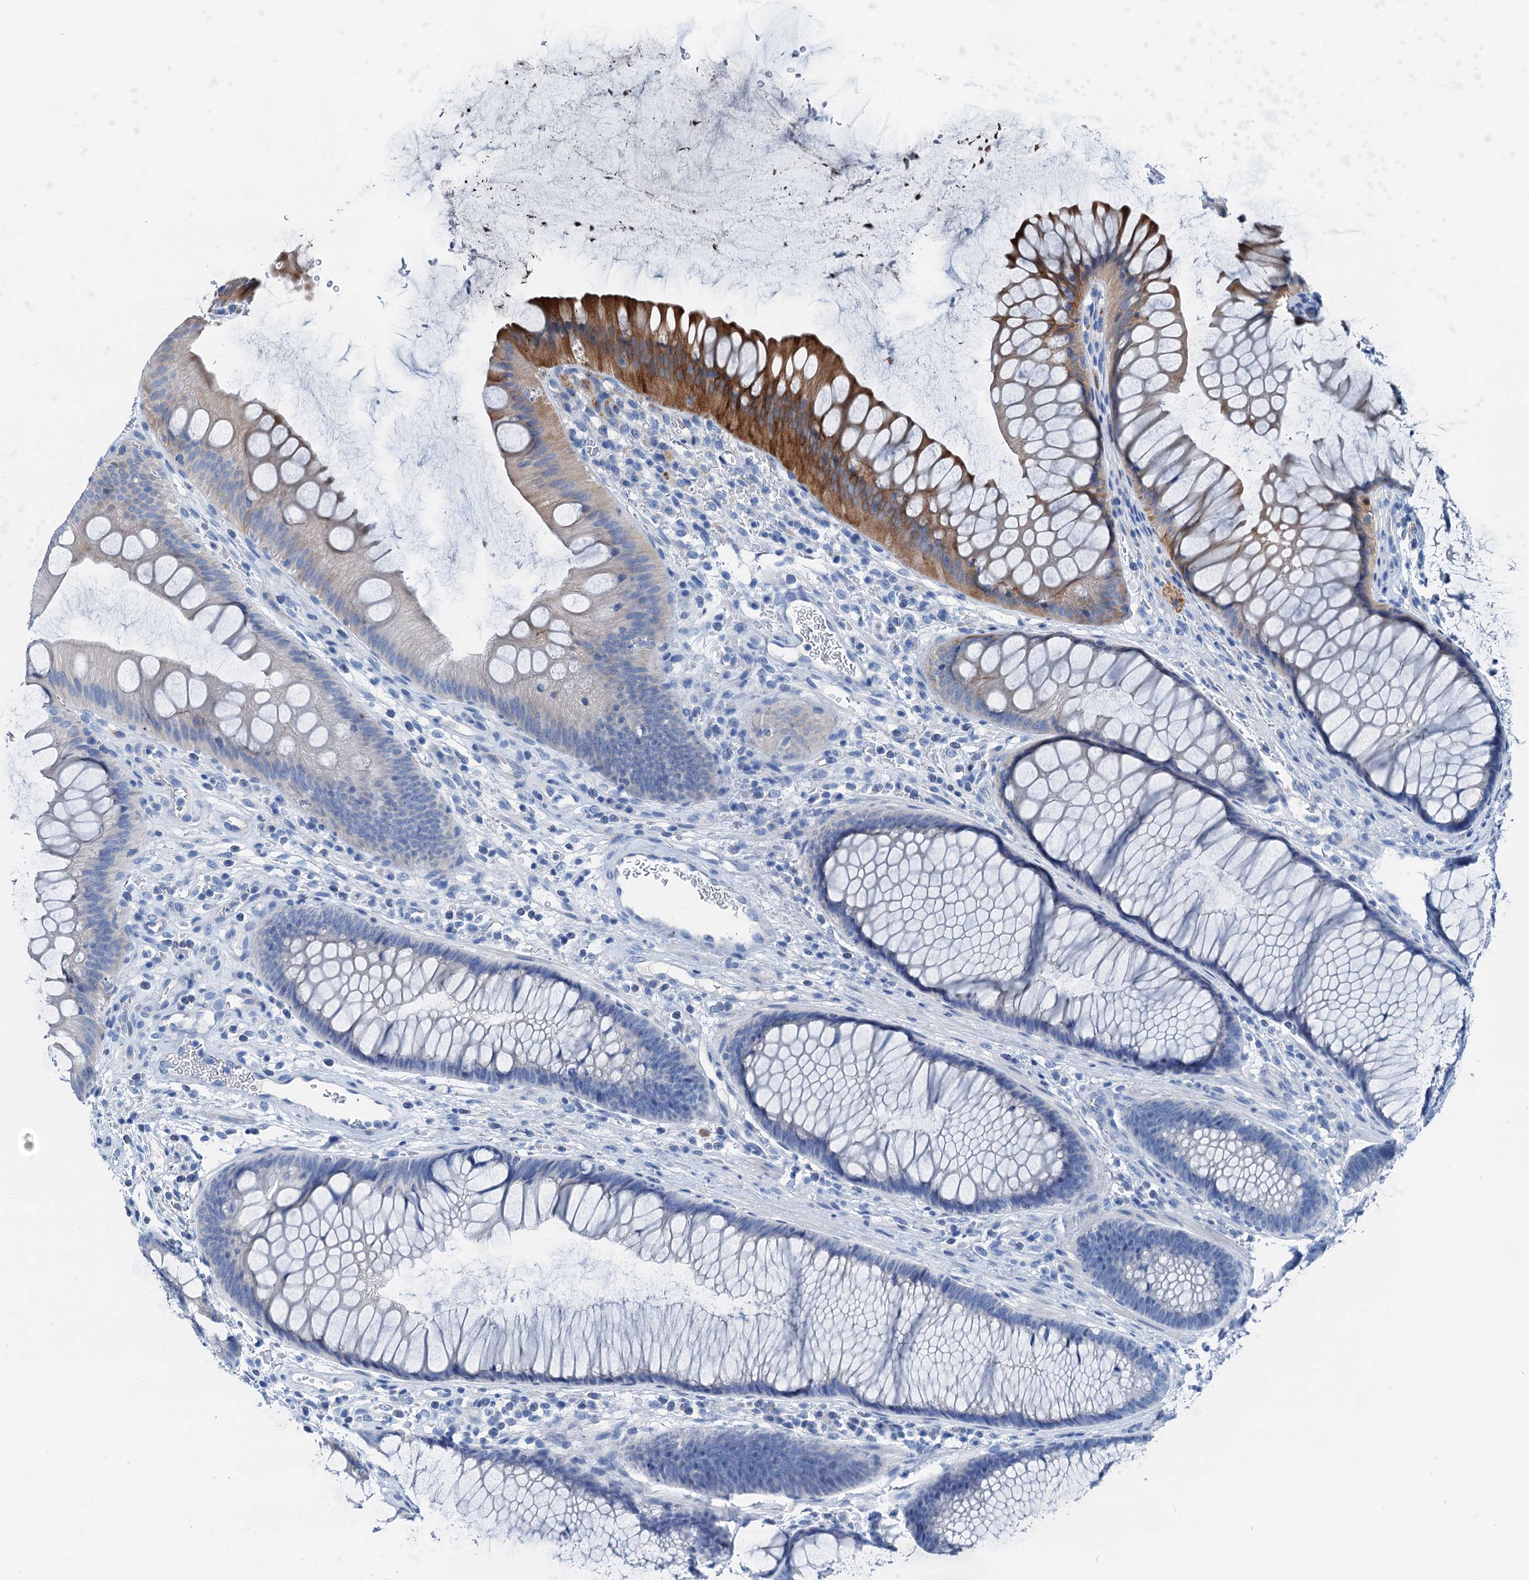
{"staining": {"intensity": "negative", "quantity": "none", "location": "none"}, "tissue": "colon", "cell_type": "Endothelial cells", "image_type": "normal", "snomed": [{"axis": "morphology", "description": "Normal tissue, NOS"}, {"axis": "topography", "description": "Colon"}], "caption": "The histopathology image reveals no significant staining in endothelial cells of colon. (Stains: DAB (3,3'-diaminobenzidine) IHC with hematoxylin counter stain, Microscopy: brightfield microscopy at high magnification).", "gene": "C1QTNF4", "patient": {"sex": "female", "age": 82}}